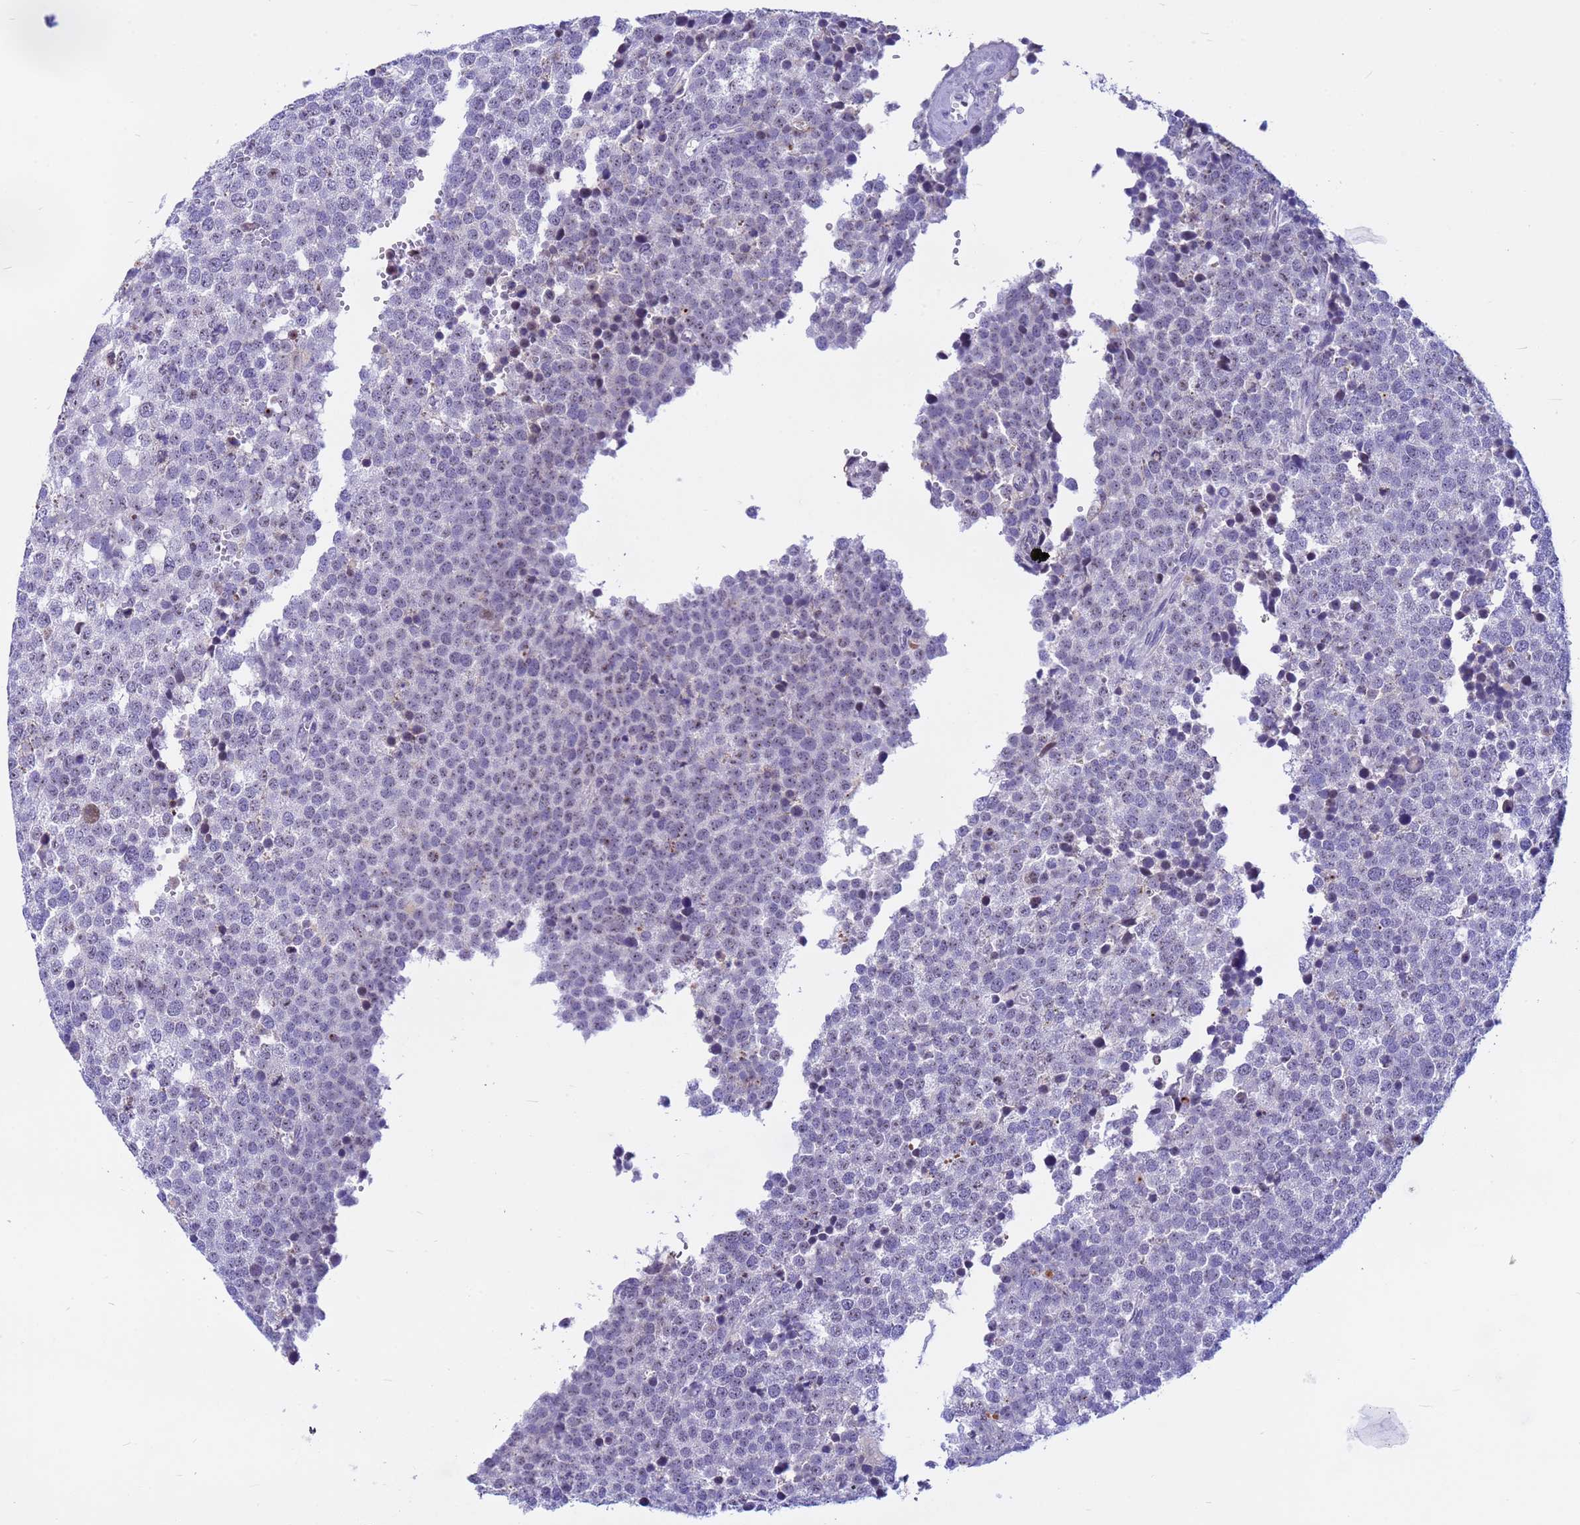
{"staining": {"intensity": "weak", "quantity": "25%-75%", "location": "nuclear"}, "tissue": "testis cancer", "cell_type": "Tumor cells", "image_type": "cancer", "snomed": [{"axis": "morphology", "description": "Seminoma, NOS"}, {"axis": "topography", "description": "Testis"}], "caption": "Protein analysis of seminoma (testis) tissue exhibits weak nuclear positivity in about 25%-75% of tumor cells. (brown staining indicates protein expression, while blue staining denotes nuclei).", "gene": "DMRTC2", "patient": {"sex": "male", "age": 71}}